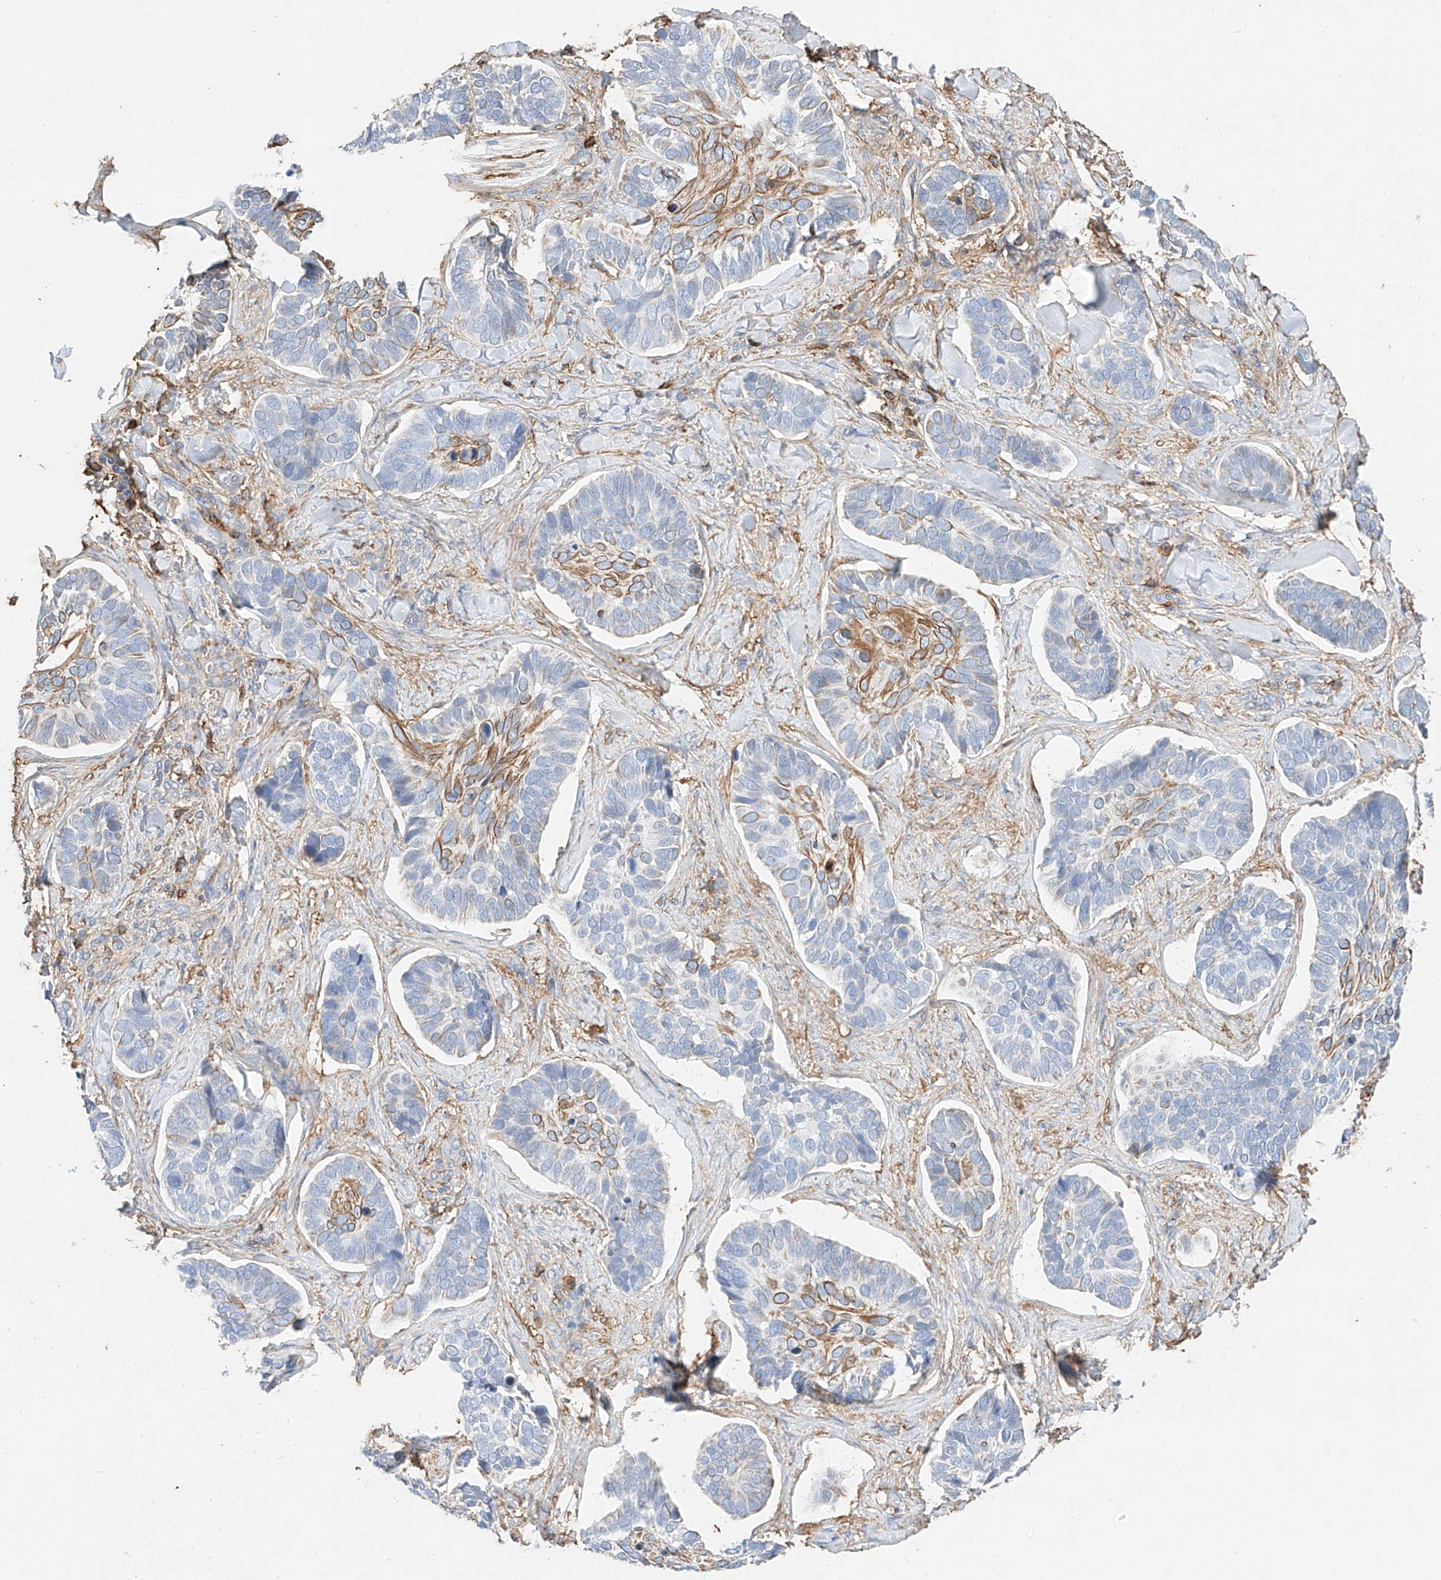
{"staining": {"intensity": "negative", "quantity": "none", "location": "none"}, "tissue": "skin cancer", "cell_type": "Tumor cells", "image_type": "cancer", "snomed": [{"axis": "morphology", "description": "Basal cell carcinoma"}, {"axis": "topography", "description": "Skin"}], "caption": "A photomicrograph of skin cancer stained for a protein shows no brown staining in tumor cells.", "gene": "WFS1", "patient": {"sex": "male", "age": 62}}